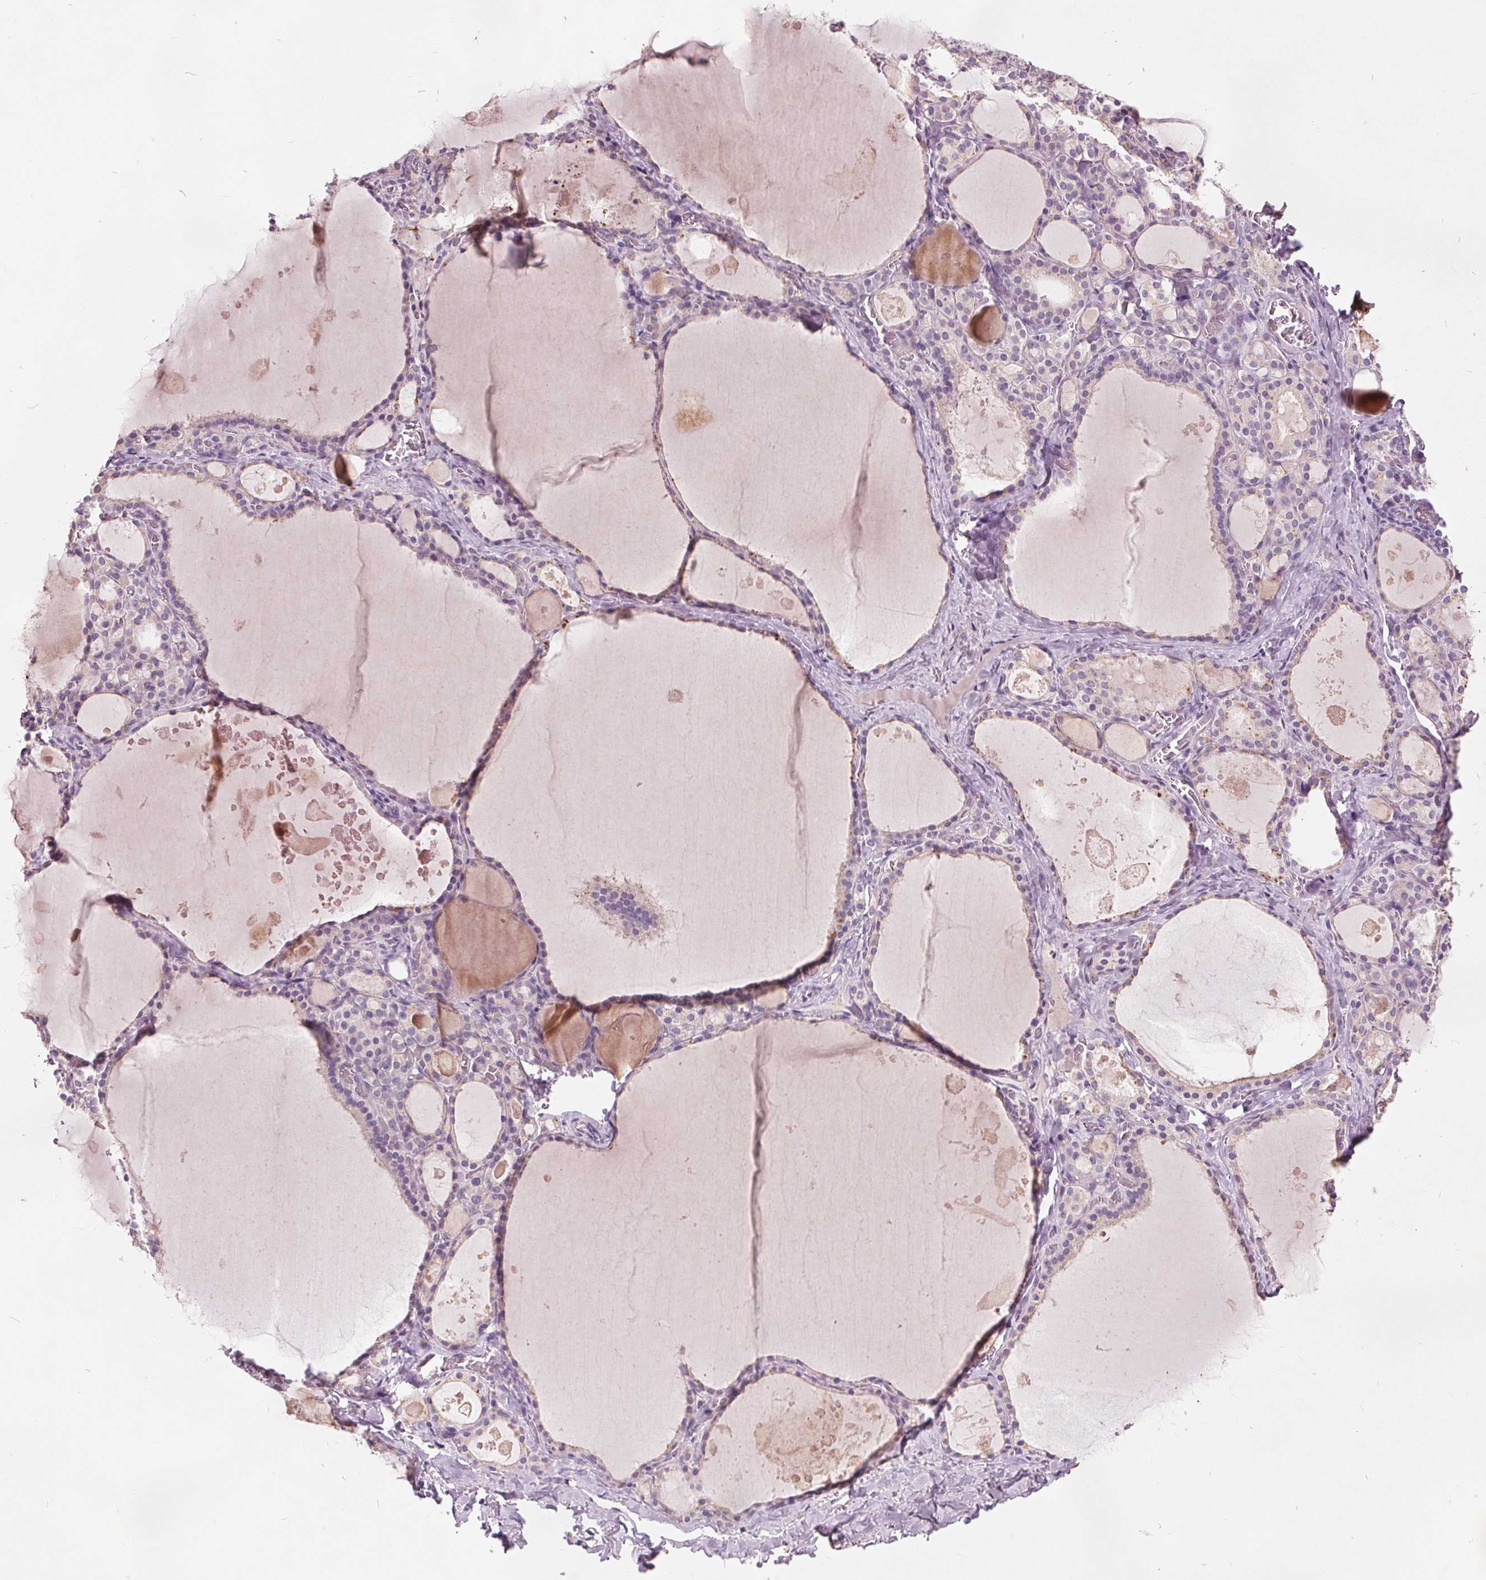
{"staining": {"intensity": "negative", "quantity": "none", "location": "none"}, "tissue": "thyroid gland", "cell_type": "Glandular cells", "image_type": "normal", "snomed": [{"axis": "morphology", "description": "Normal tissue, NOS"}, {"axis": "topography", "description": "Thyroid gland"}], "caption": "Immunohistochemistry image of unremarkable thyroid gland stained for a protein (brown), which demonstrates no positivity in glandular cells. The staining was performed using DAB to visualize the protein expression in brown, while the nuclei were stained in blue with hematoxylin (Magnification: 20x).", "gene": "ACOX2", "patient": {"sex": "male", "age": 56}}